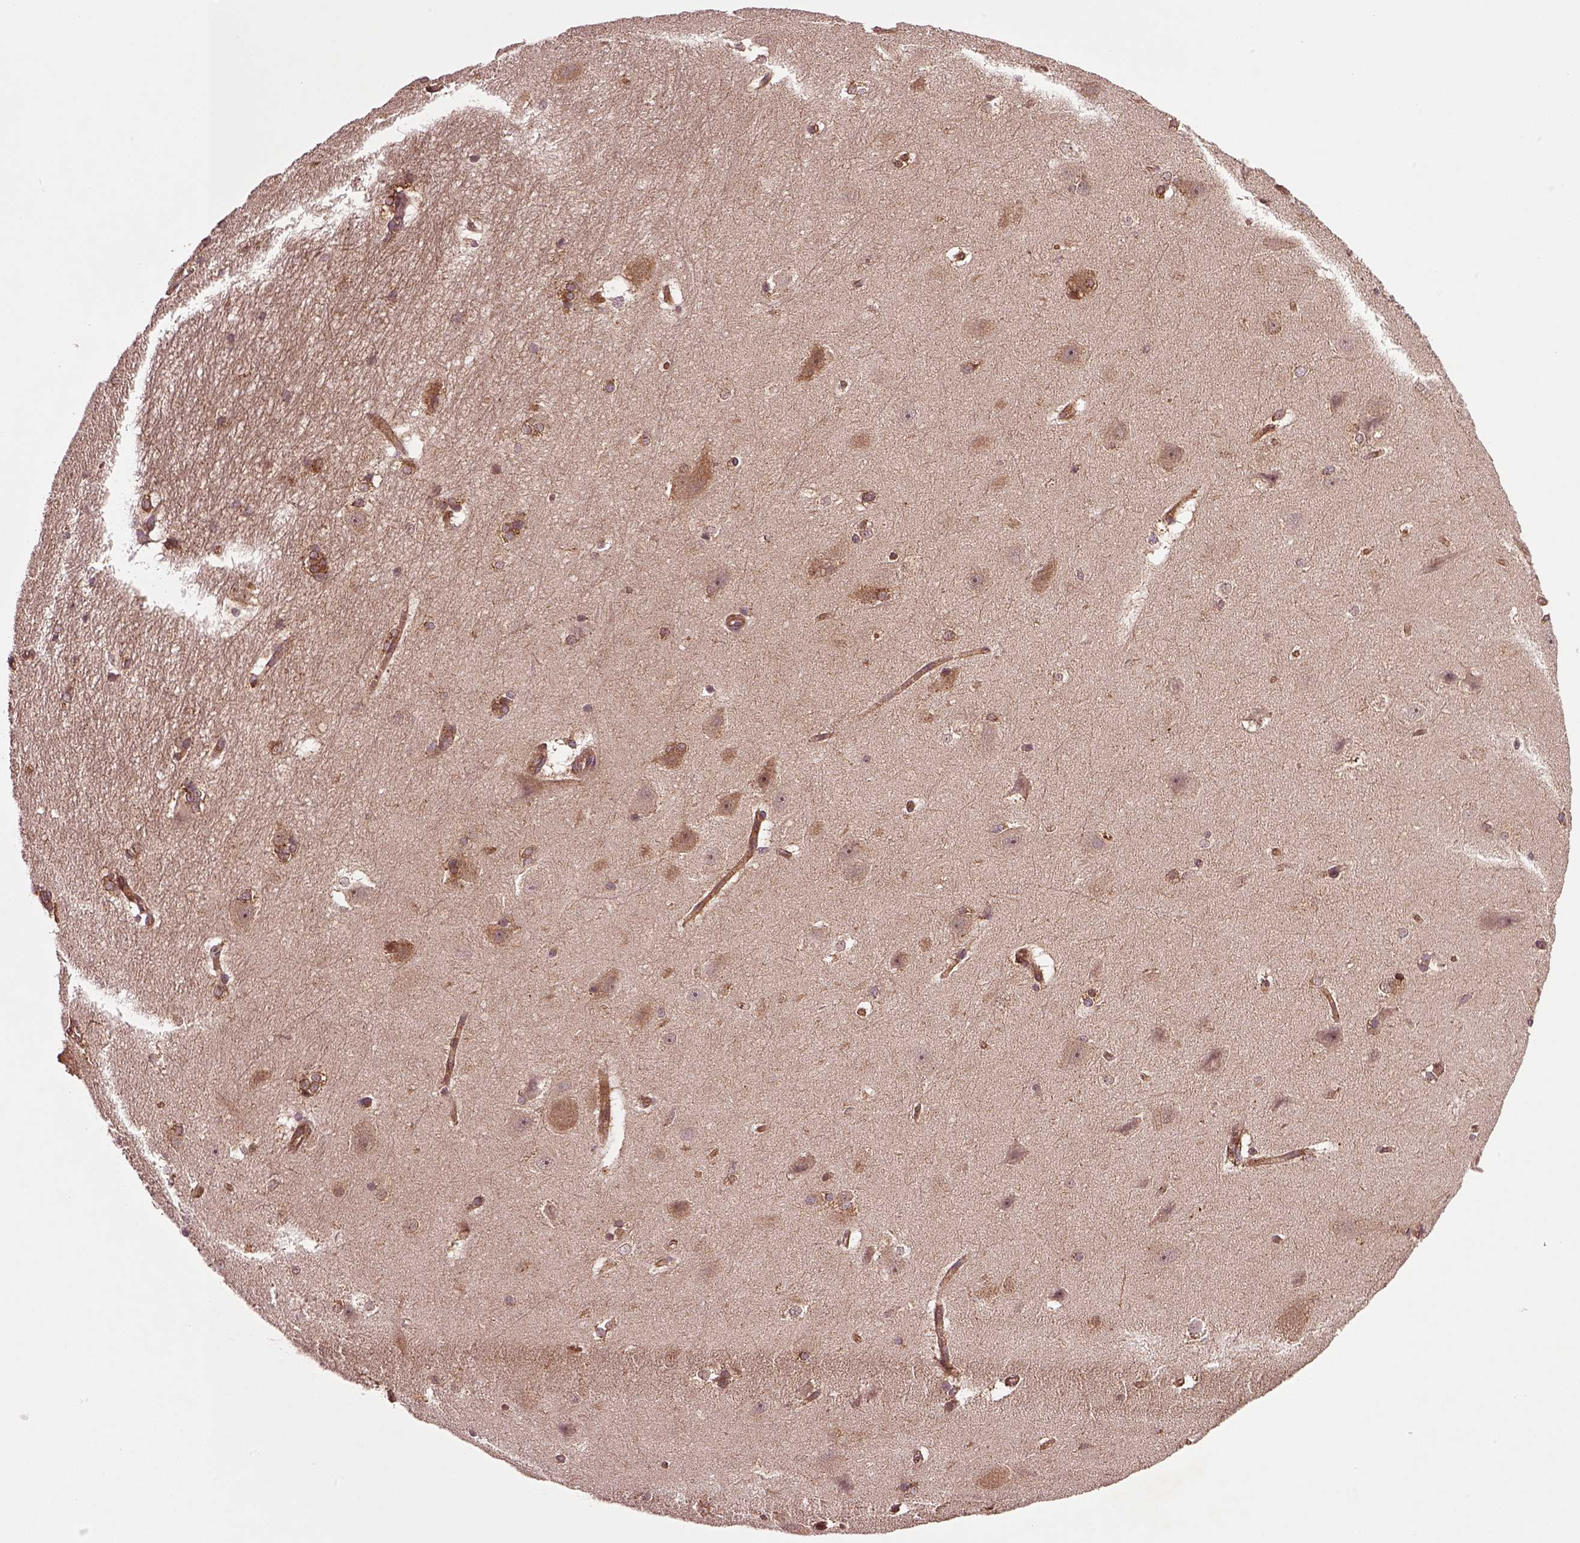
{"staining": {"intensity": "strong", "quantity": "25%-75%", "location": "cytoplasmic/membranous"}, "tissue": "hippocampus", "cell_type": "Glial cells", "image_type": "normal", "snomed": [{"axis": "morphology", "description": "Normal tissue, NOS"}, {"axis": "topography", "description": "Cerebral cortex"}, {"axis": "topography", "description": "Hippocampus"}], "caption": "Immunohistochemical staining of normal hippocampus displays 25%-75% levels of strong cytoplasmic/membranous protein expression in about 25%-75% of glial cells.", "gene": "WASHC2A", "patient": {"sex": "female", "age": 19}}